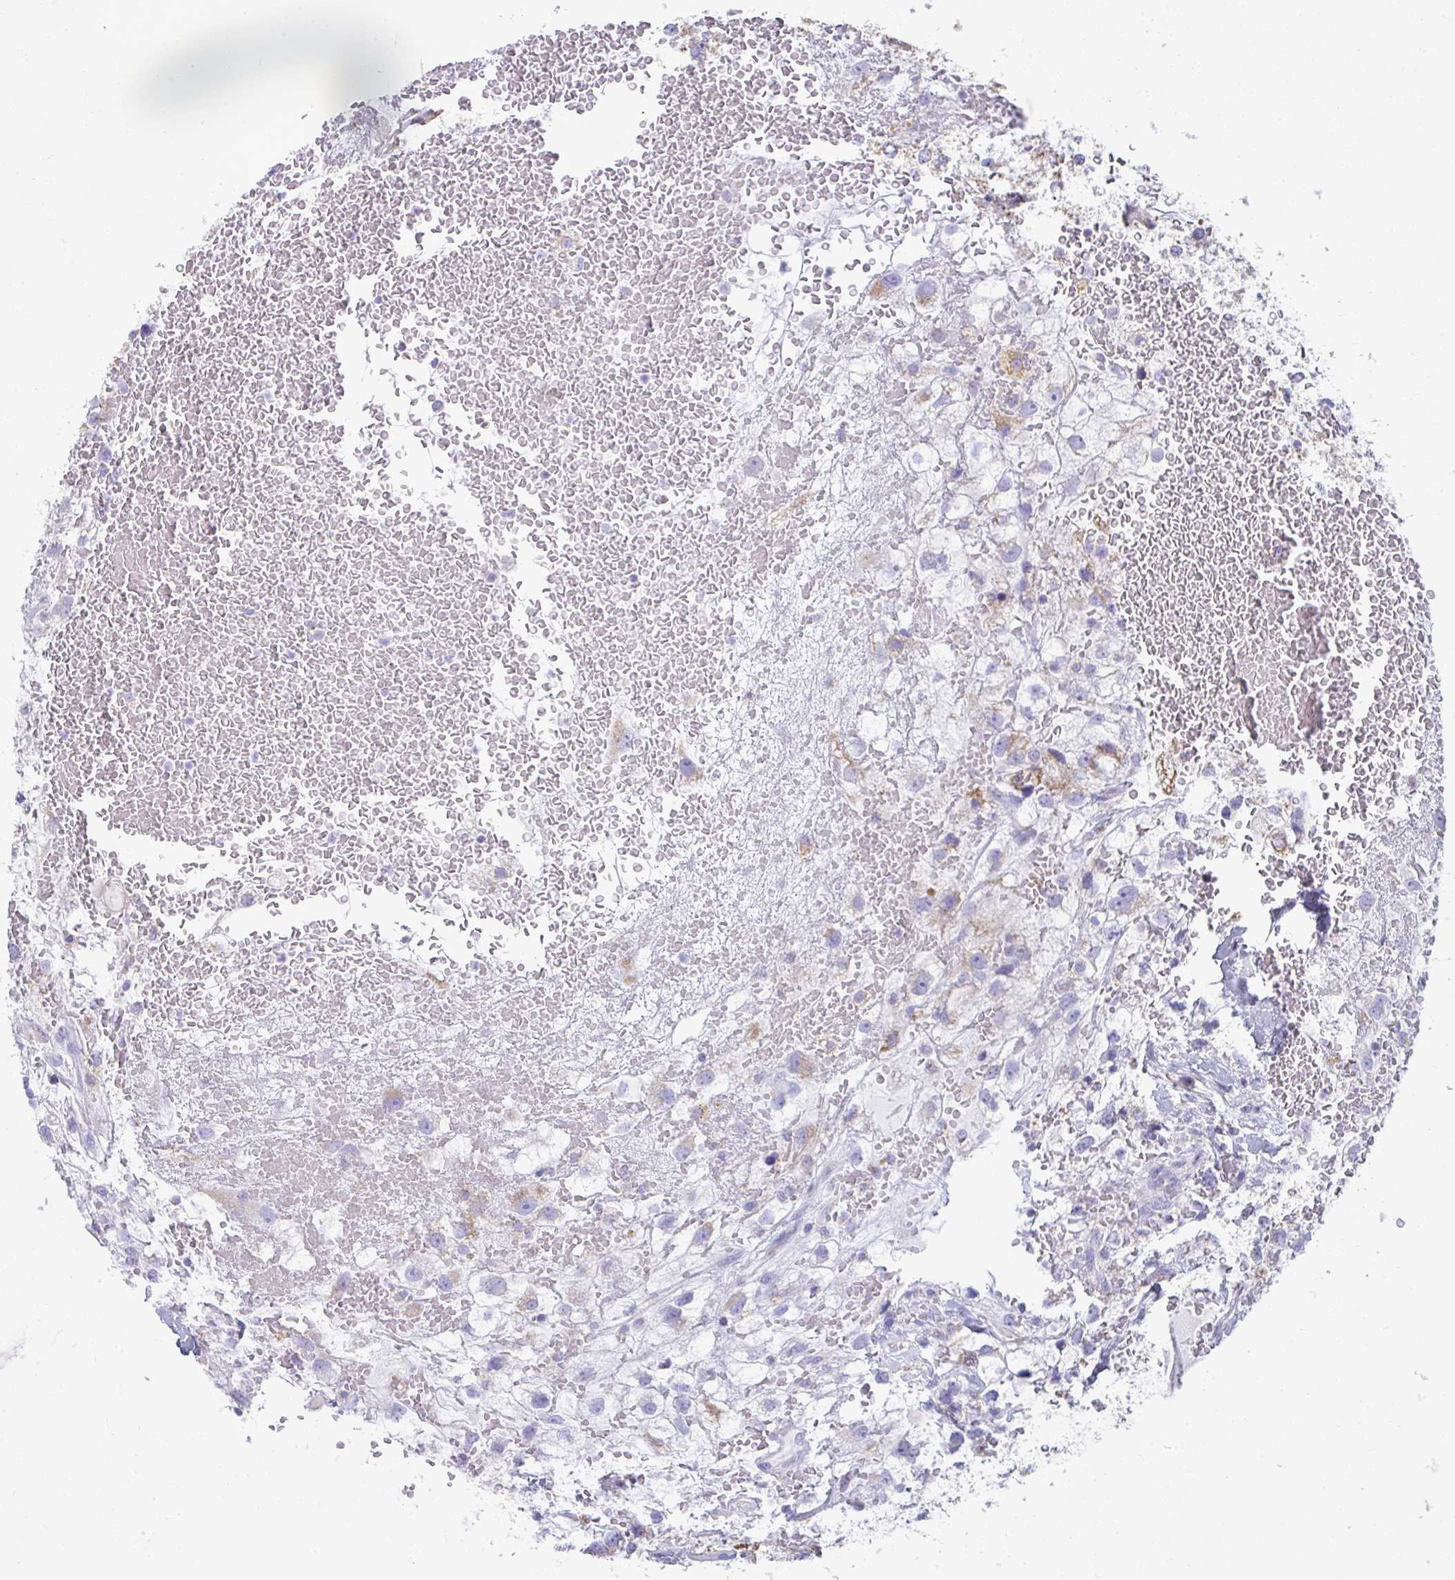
{"staining": {"intensity": "weak", "quantity": "<25%", "location": "cytoplasmic/membranous"}, "tissue": "renal cancer", "cell_type": "Tumor cells", "image_type": "cancer", "snomed": [{"axis": "morphology", "description": "Adenocarcinoma, NOS"}, {"axis": "topography", "description": "Kidney"}], "caption": "High magnification brightfield microscopy of adenocarcinoma (renal) stained with DAB (3,3'-diaminobenzidine) (brown) and counterstained with hematoxylin (blue): tumor cells show no significant expression.", "gene": "SLC6A1", "patient": {"sex": "male", "age": 59}}